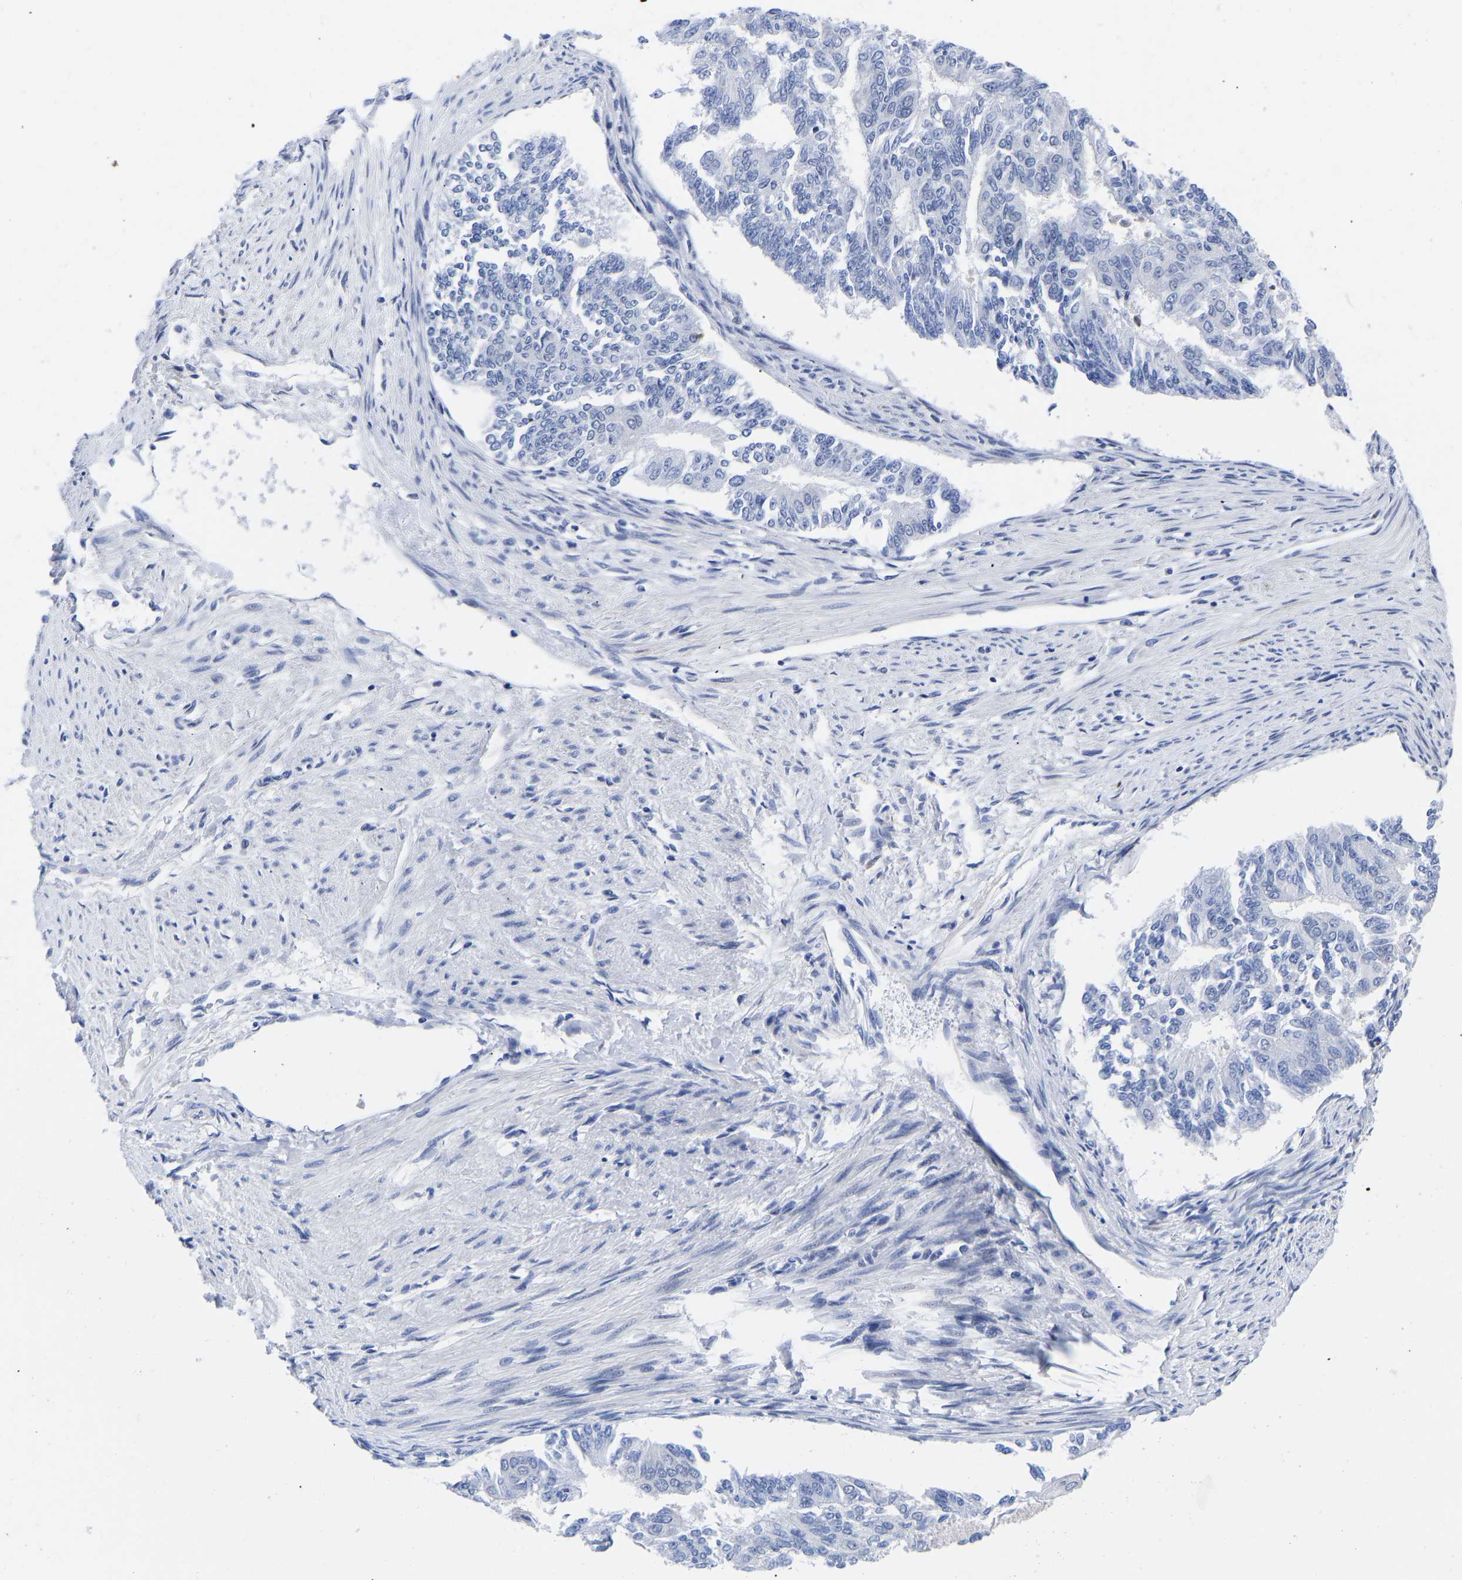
{"staining": {"intensity": "negative", "quantity": "none", "location": "none"}, "tissue": "endometrial cancer", "cell_type": "Tumor cells", "image_type": "cancer", "snomed": [{"axis": "morphology", "description": "Adenocarcinoma, NOS"}, {"axis": "topography", "description": "Endometrium"}], "caption": "High magnification brightfield microscopy of endometrial cancer stained with DAB (brown) and counterstained with hematoxylin (blue): tumor cells show no significant positivity.", "gene": "GPA33", "patient": {"sex": "female", "age": 32}}